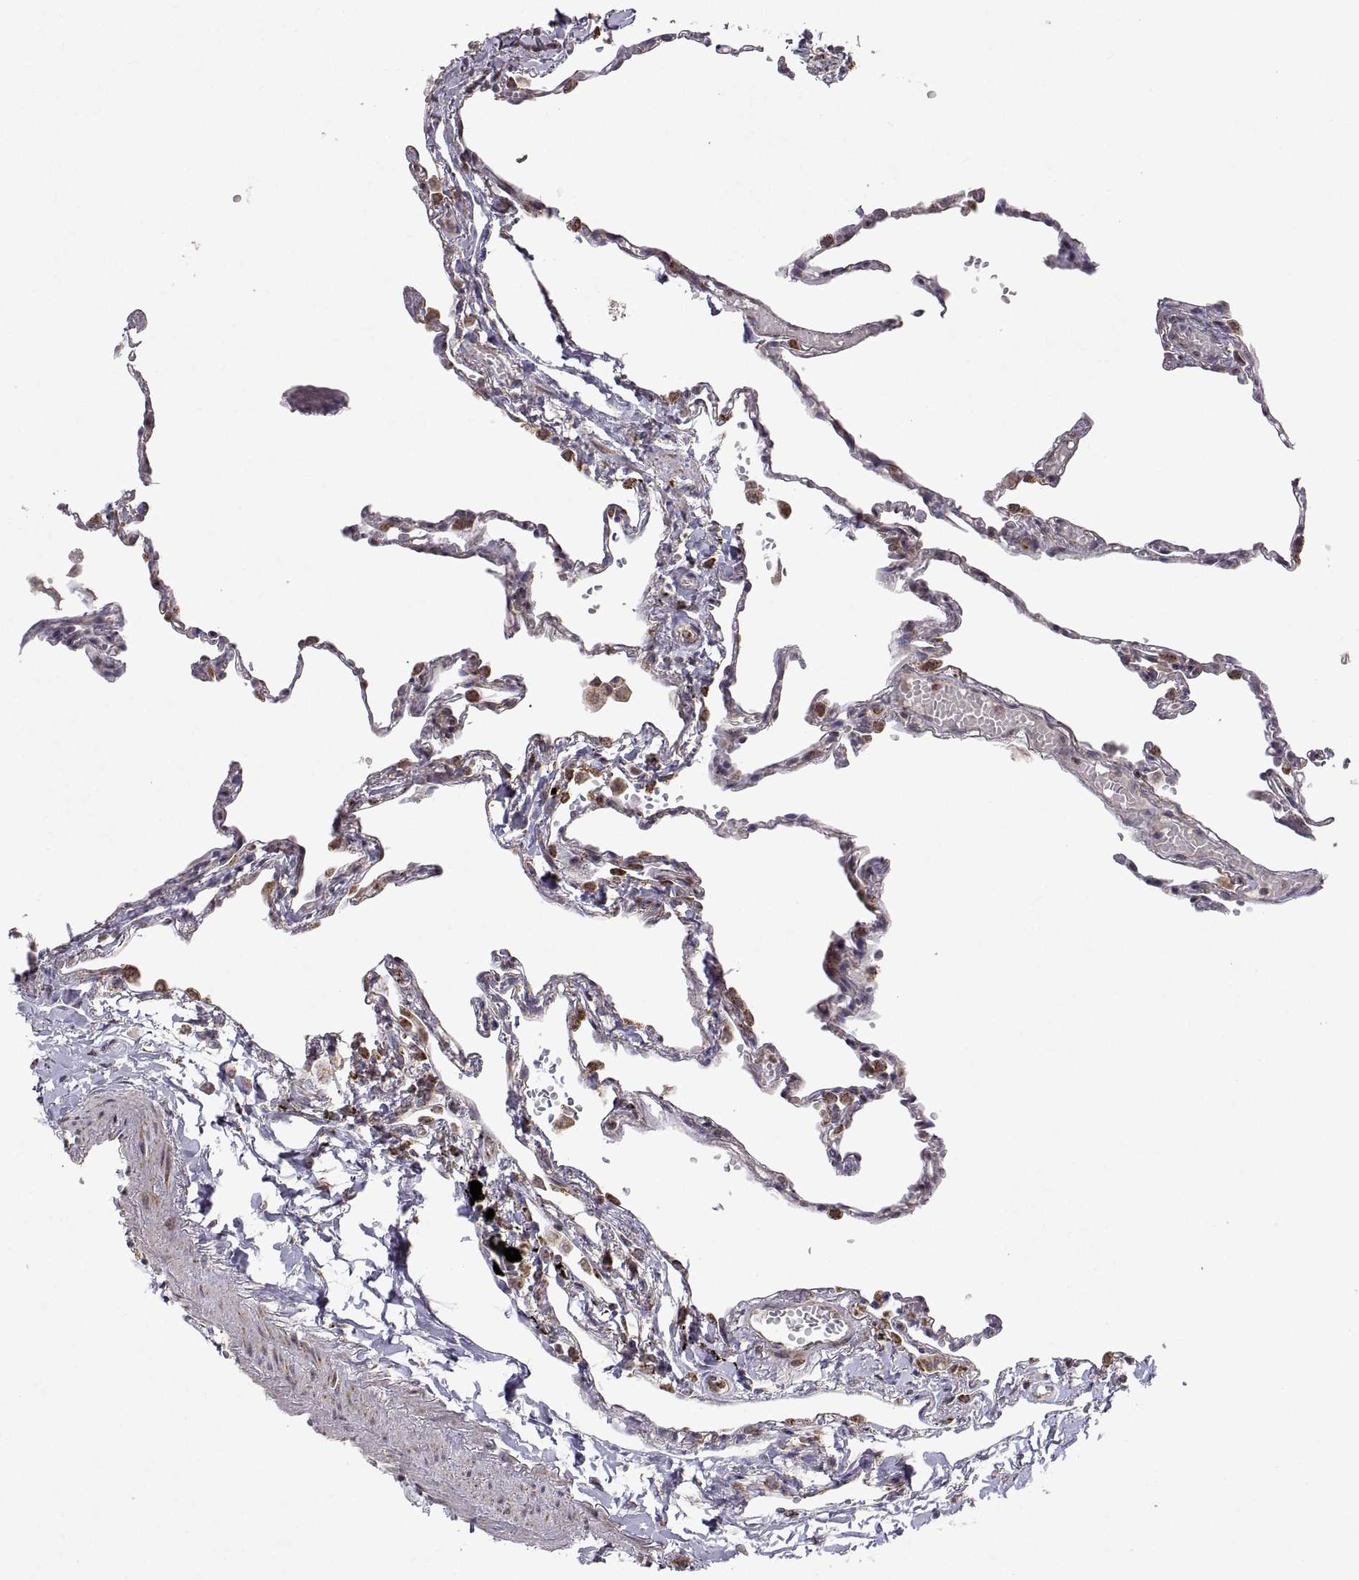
{"staining": {"intensity": "moderate", "quantity": "<25%", "location": "cytoplasmic/membranous,nuclear"}, "tissue": "lung", "cell_type": "Alveolar cells", "image_type": "normal", "snomed": [{"axis": "morphology", "description": "Normal tissue, NOS"}, {"axis": "topography", "description": "Lung"}], "caption": "This micrograph displays benign lung stained with immunohistochemistry (IHC) to label a protein in brown. The cytoplasmic/membranous,nuclear of alveolar cells show moderate positivity for the protein. Nuclei are counter-stained blue.", "gene": "MANBAL", "patient": {"sex": "male", "age": 78}}